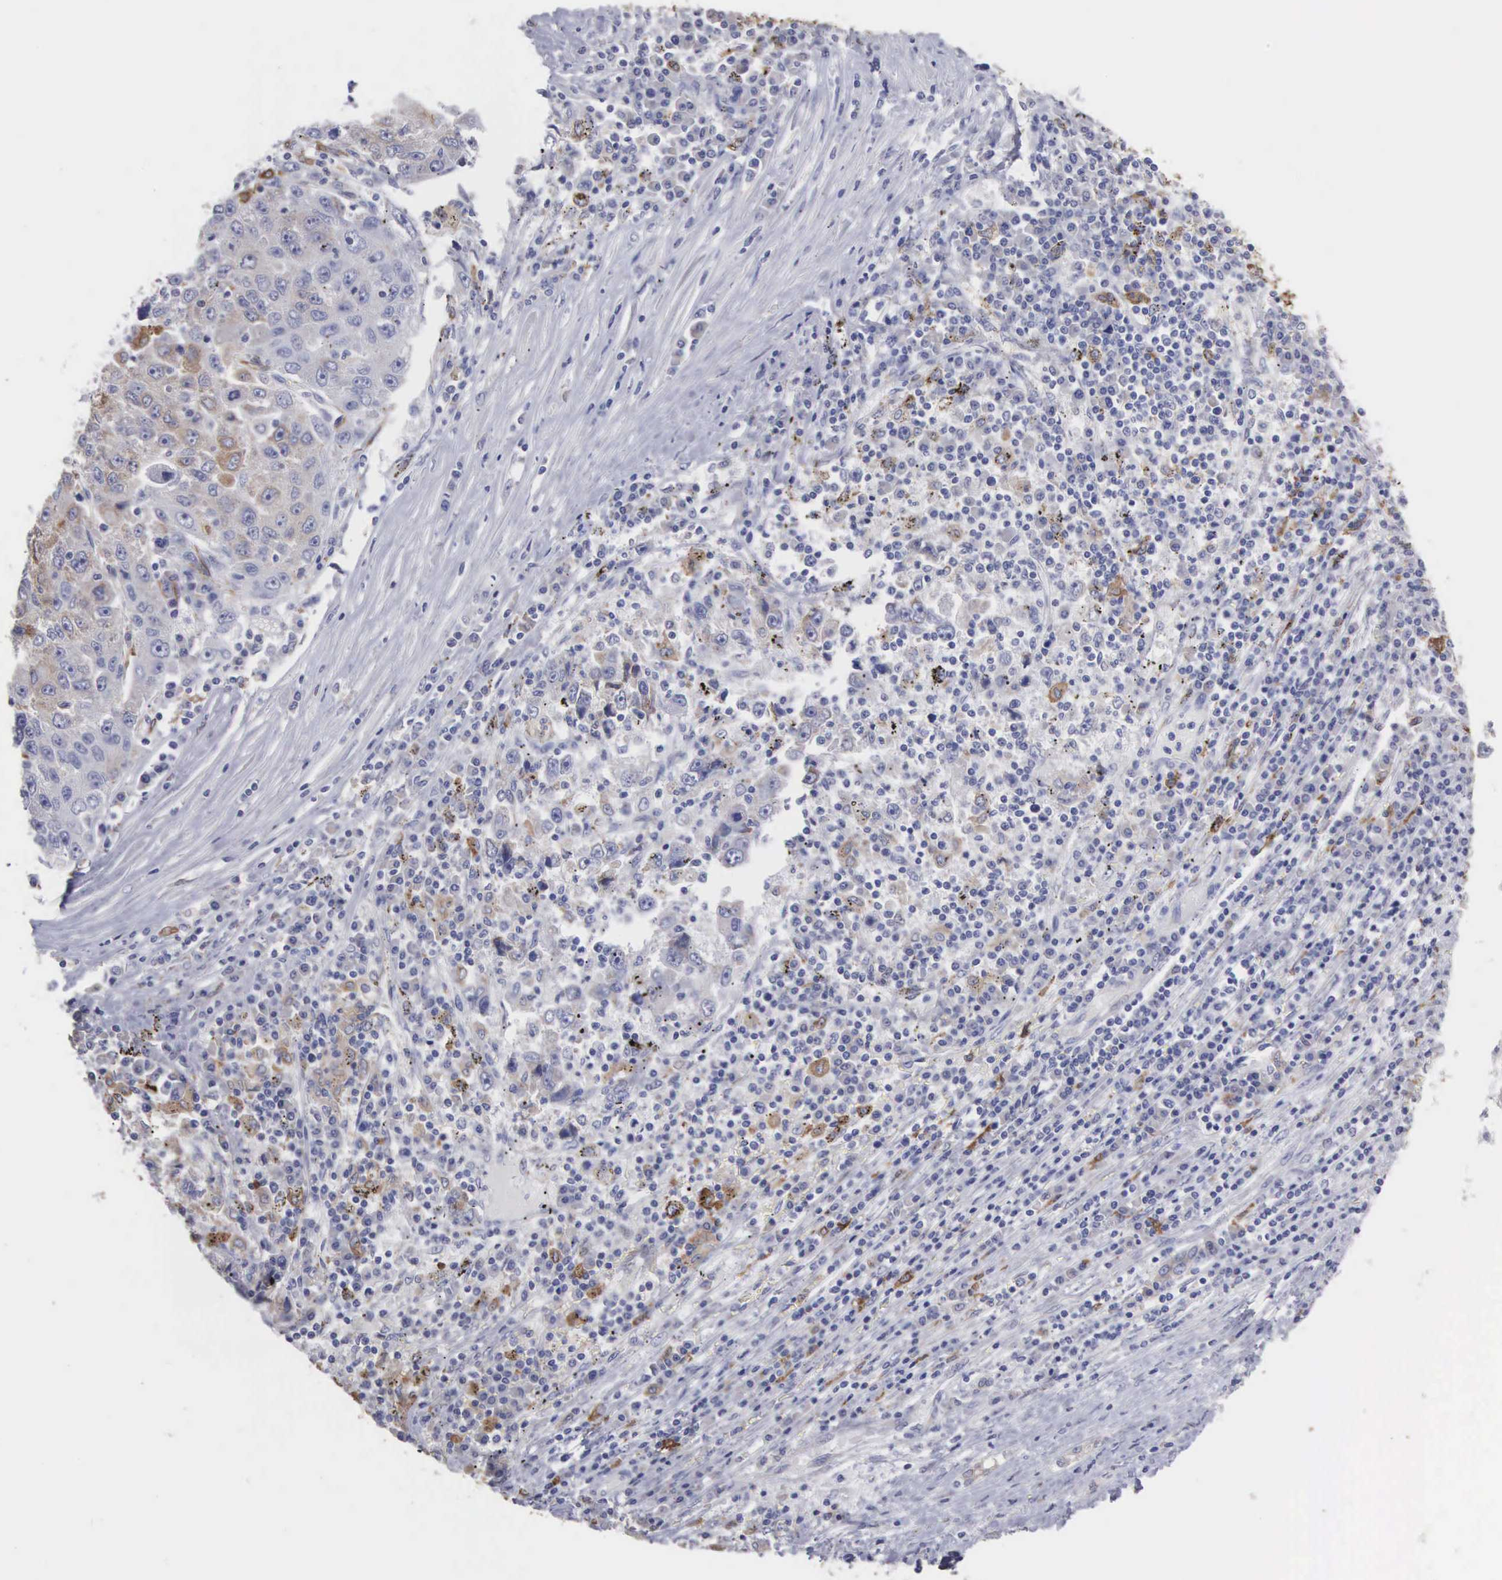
{"staining": {"intensity": "weak", "quantity": "<25%", "location": "cytoplasmic/membranous"}, "tissue": "liver cancer", "cell_type": "Tumor cells", "image_type": "cancer", "snomed": [{"axis": "morphology", "description": "Carcinoma, Hepatocellular, NOS"}, {"axis": "topography", "description": "Liver"}], "caption": "An immunohistochemistry micrograph of liver cancer (hepatocellular carcinoma) is shown. There is no staining in tumor cells of liver cancer (hepatocellular carcinoma). (Immunohistochemistry, brightfield microscopy, high magnification).", "gene": "LIN52", "patient": {"sex": "male", "age": 49}}